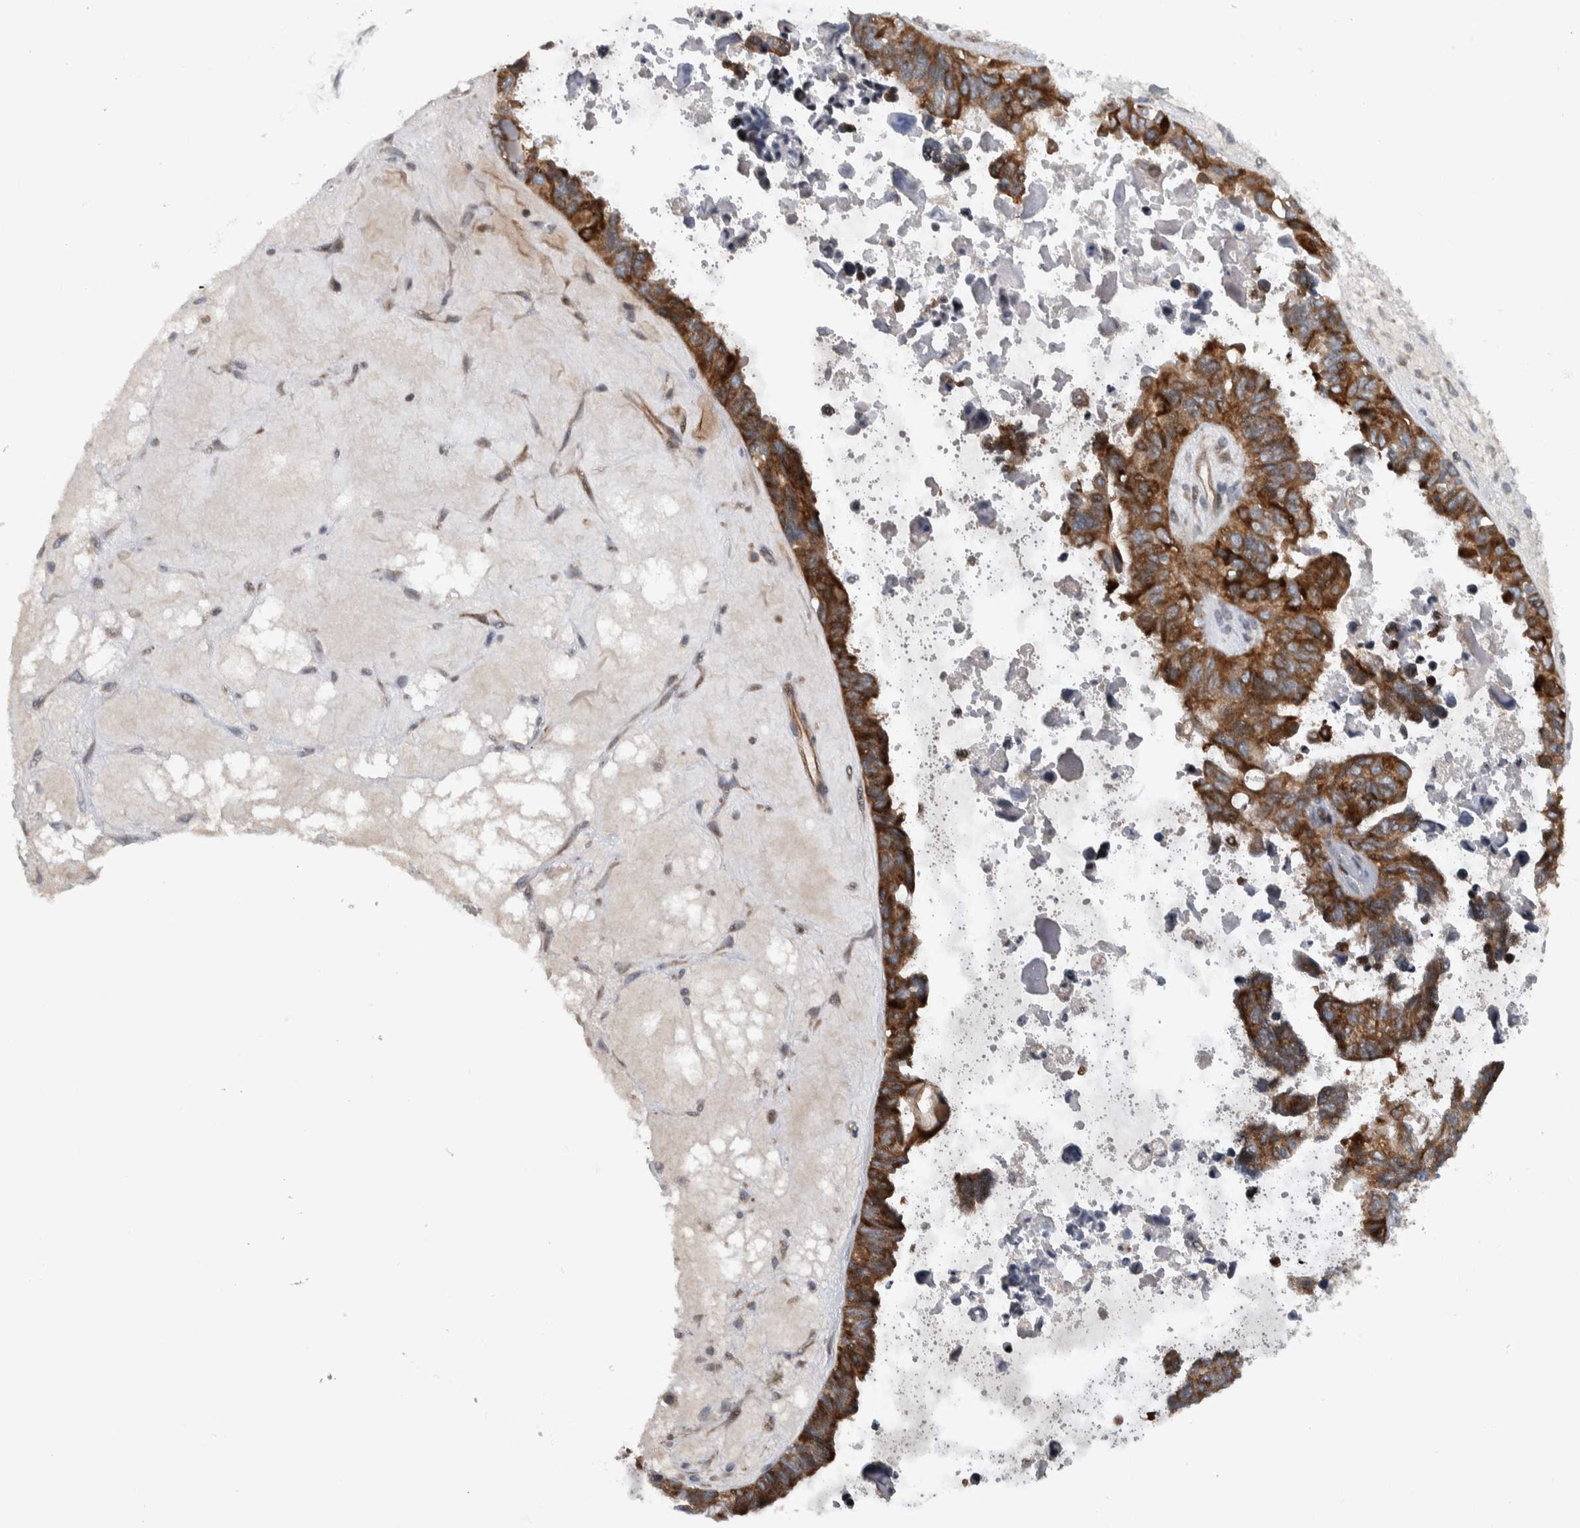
{"staining": {"intensity": "strong", "quantity": ">75%", "location": "cytoplasmic/membranous"}, "tissue": "ovarian cancer", "cell_type": "Tumor cells", "image_type": "cancer", "snomed": [{"axis": "morphology", "description": "Cystadenocarcinoma, serous, NOS"}, {"axis": "topography", "description": "Ovary"}], "caption": "Protein expression analysis of human ovarian cancer reveals strong cytoplasmic/membranous staining in about >75% of tumor cells.", "gene": "BAIAP2L1", "patient": {"sex": "female", "age": 79}}